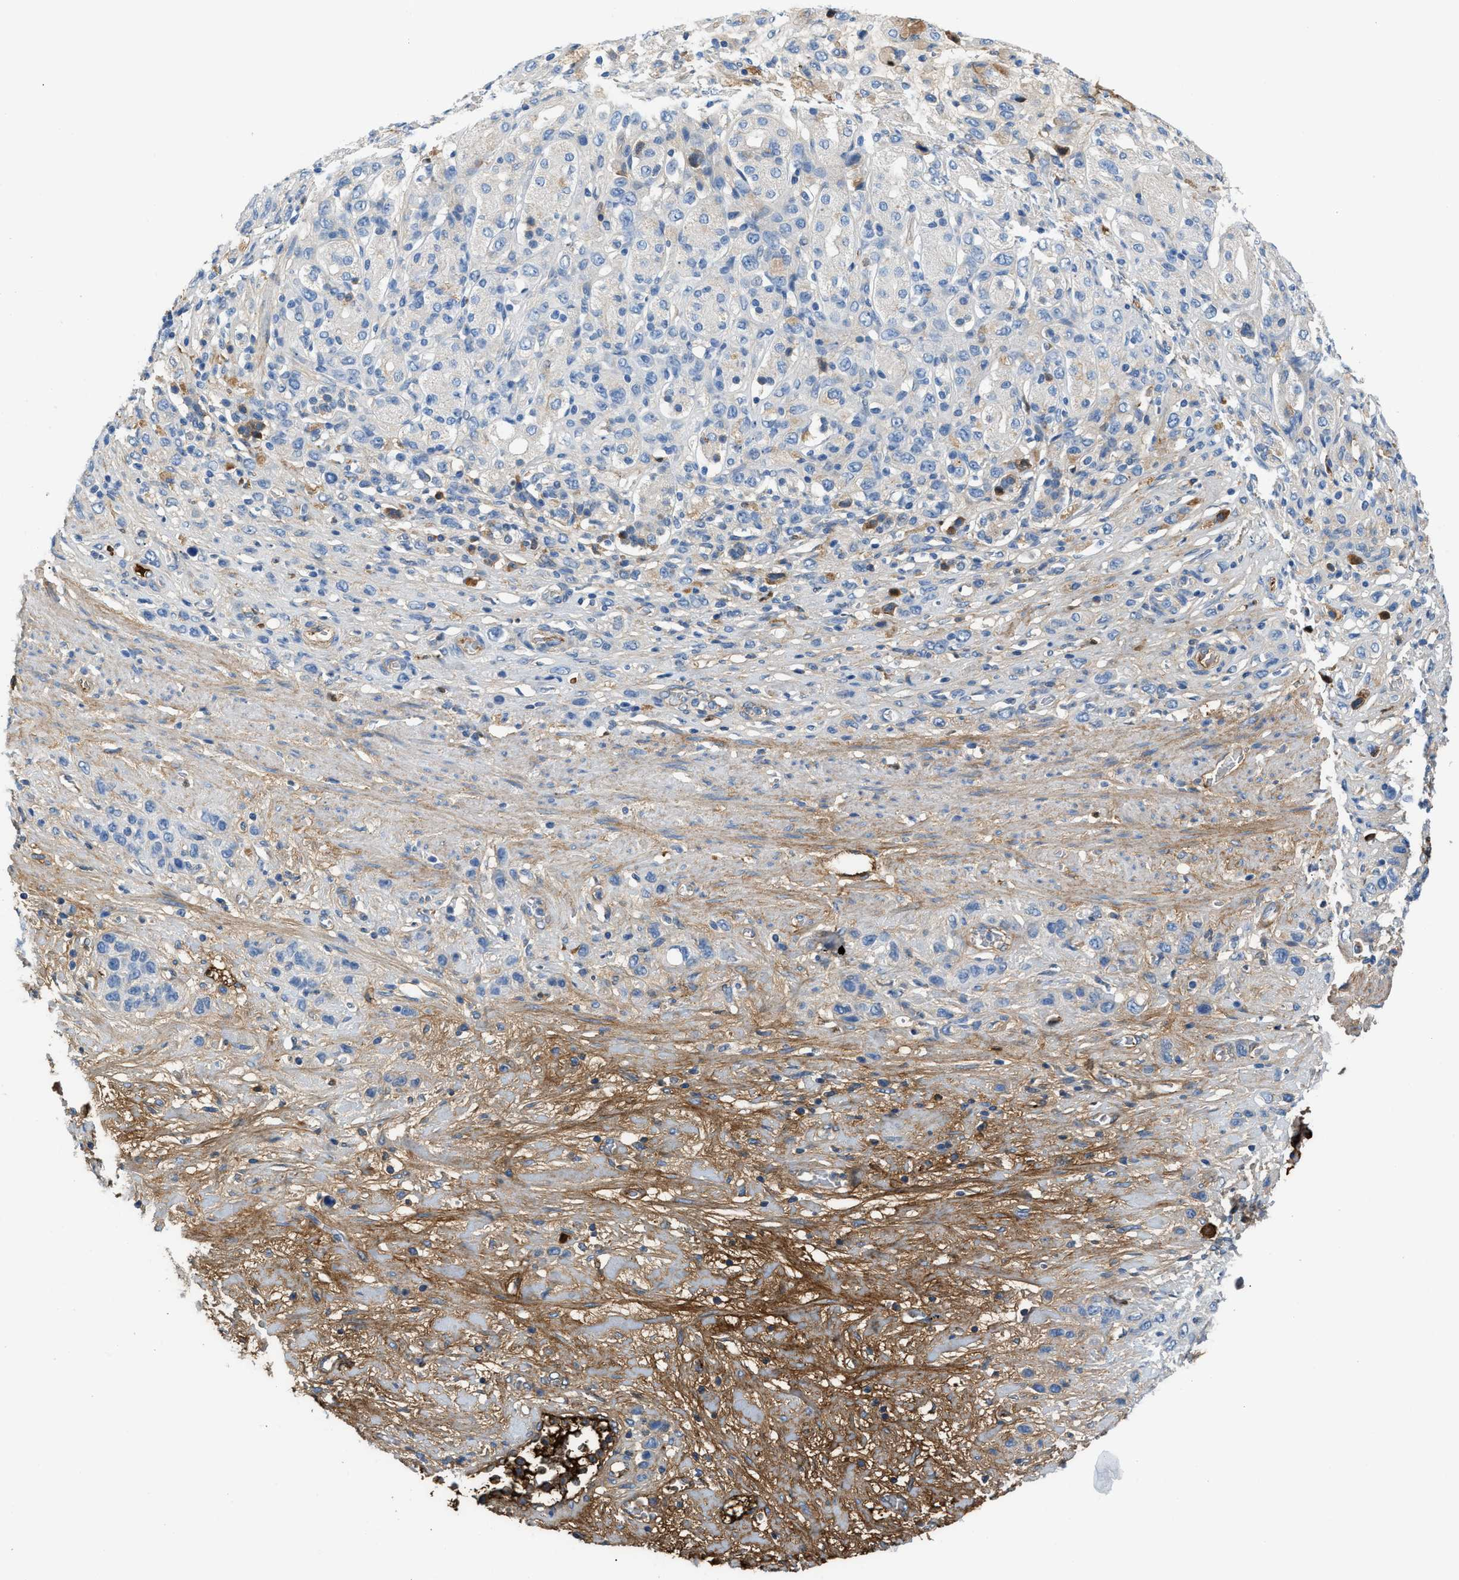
{"staining": {"intensity": "negative", "quantity": "none", "location": "none"}, "tissue": "stomach cancer", "cell_type": "Tumor cells", "image_type": "cancer", "snomed": [{"axis": "morphology", "description": "Adenocarcinoma, NOS"}, {"axis": "morphology", "description": "Adenocarcinoma, High grade"}, {"axis": "topography", "description": "Stomach, upper"}, {"axis": "topography", "description": "Stomach, lower"}], "caption": "An immunohistochemistry (IHC) photomicrograph of adenocarcinoma (high-grade) (stomach) is shown. There is no staining in tumor cells of adenocarcinoma (high-grade) (stomach). (DAB IHC, high magnification).", "gene": "CFI", "patient": {"sex": "female", "age": 65}}